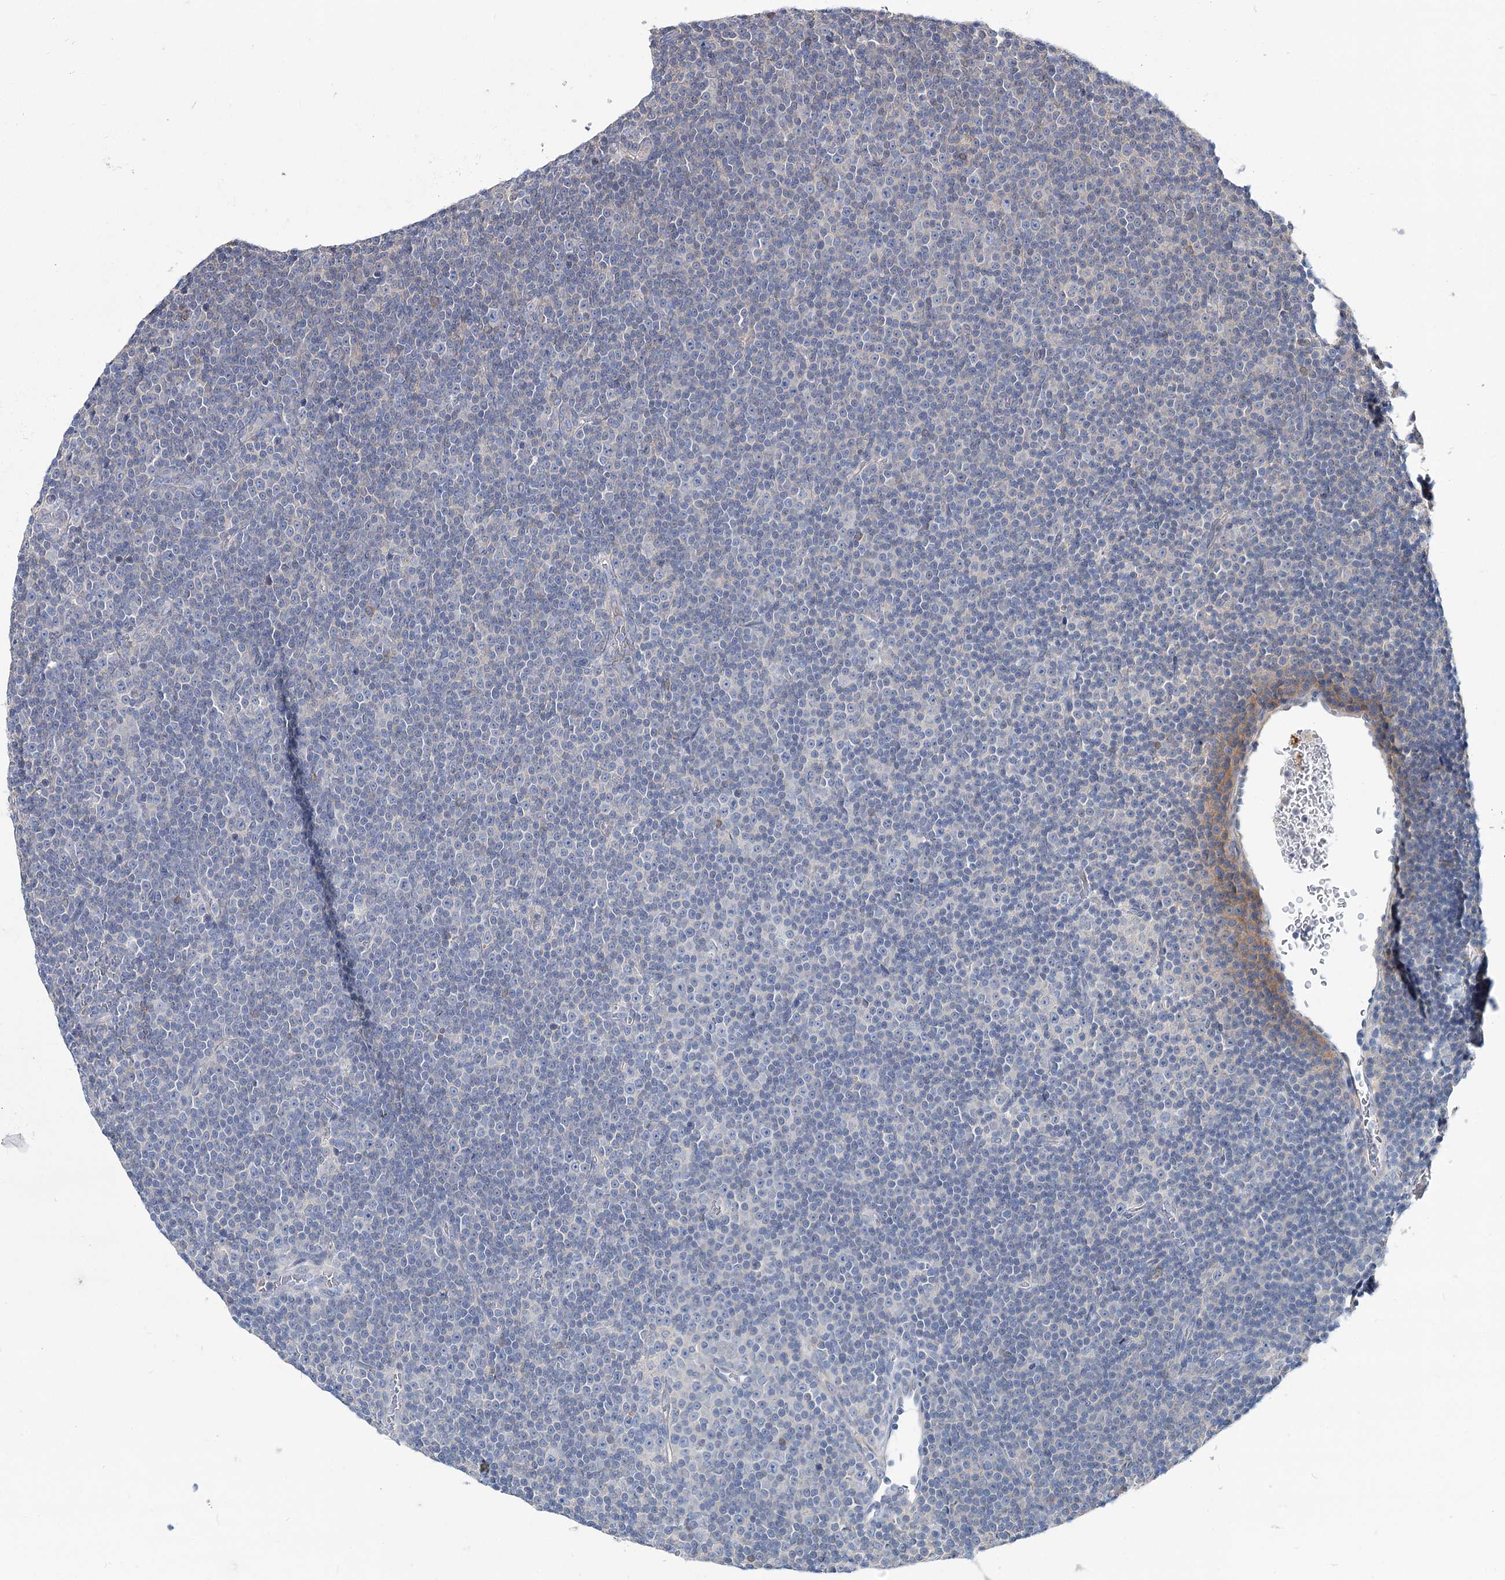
{"staining": {"intensity": "negative", "quantity": "none", "location": "none"}, "tissue": "lymphoma", "cell_type": "Tumor cells", "image_type": "cancer", "snomed": [{"axis": "morphology", "description": "Malignant lymphoma, non-Hodgkin's type, Low grade"}, {"axis": "topography", "description": "Lymph node"}], "caption": "The micrograph exhibits no staining of tumor cells in lymphoma.", "gene": "UGP2", "patient": {"sex": "female", "age": 67}}